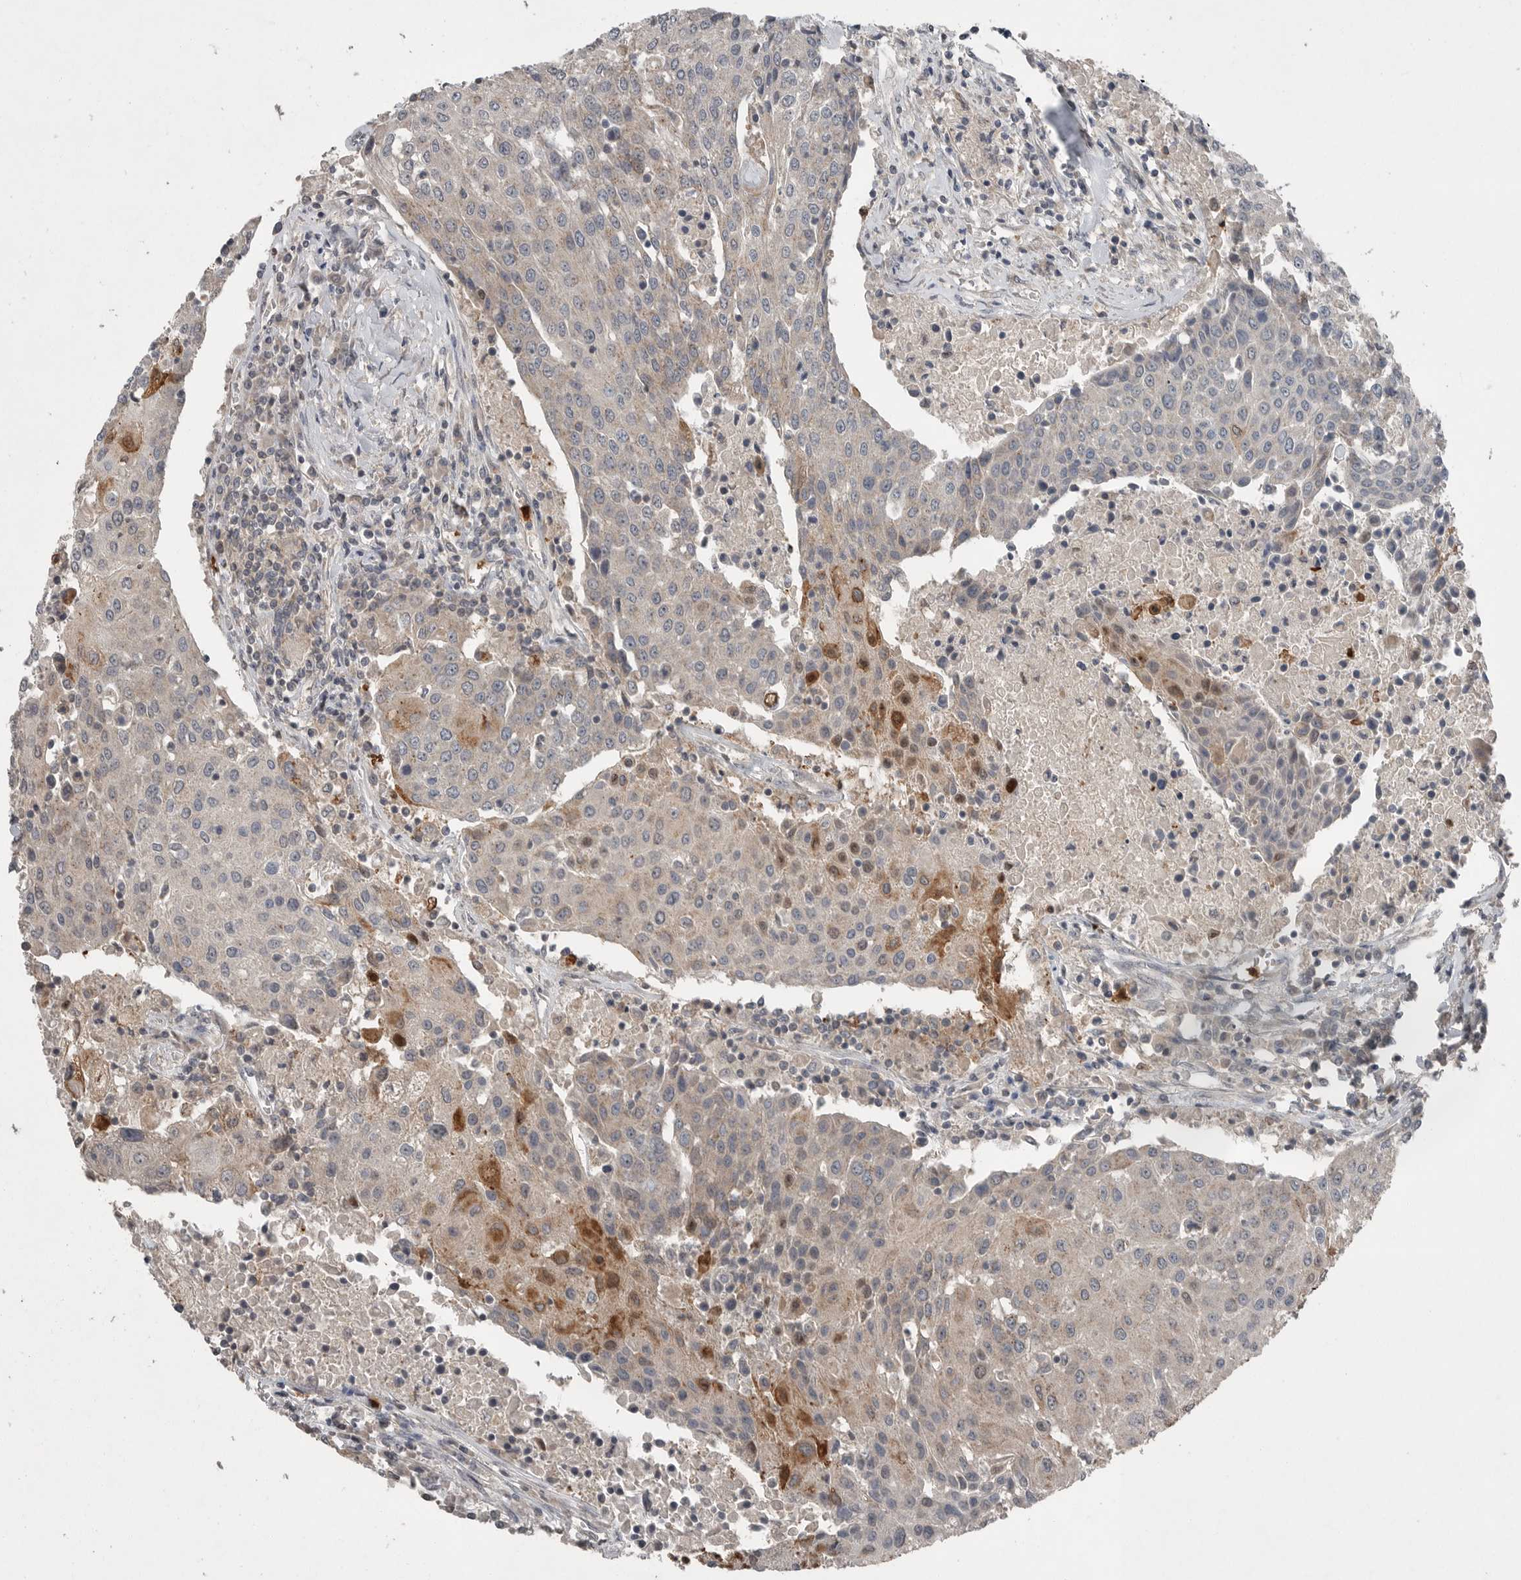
{"staining": {"intensity": "moderate", "quantity": "<25%", "location": "cytoplasmic/membranous"}, "tissue": "urothelial cancer", "cell_type": "Tumor cells", "image_type": "cancer", "snomed": [{"axis": "morphology", "description": "Urothelial carcinoma, High grade"}, {"axis": "topography", "description": "Urinary bladder"}], "caption": "An immunohistochemistry (IHC) photomicrograph of tumor tissue is shown. Protein staining in brown labels moderate cytoplasmic/membranous positivity in urothelial carcinoma (high-grade) within tumor cells. (DAB IHC with brightfield microscopy, high magnification).", "gene": "SCP2", "patient": {"sex": "female", "age": 85}}